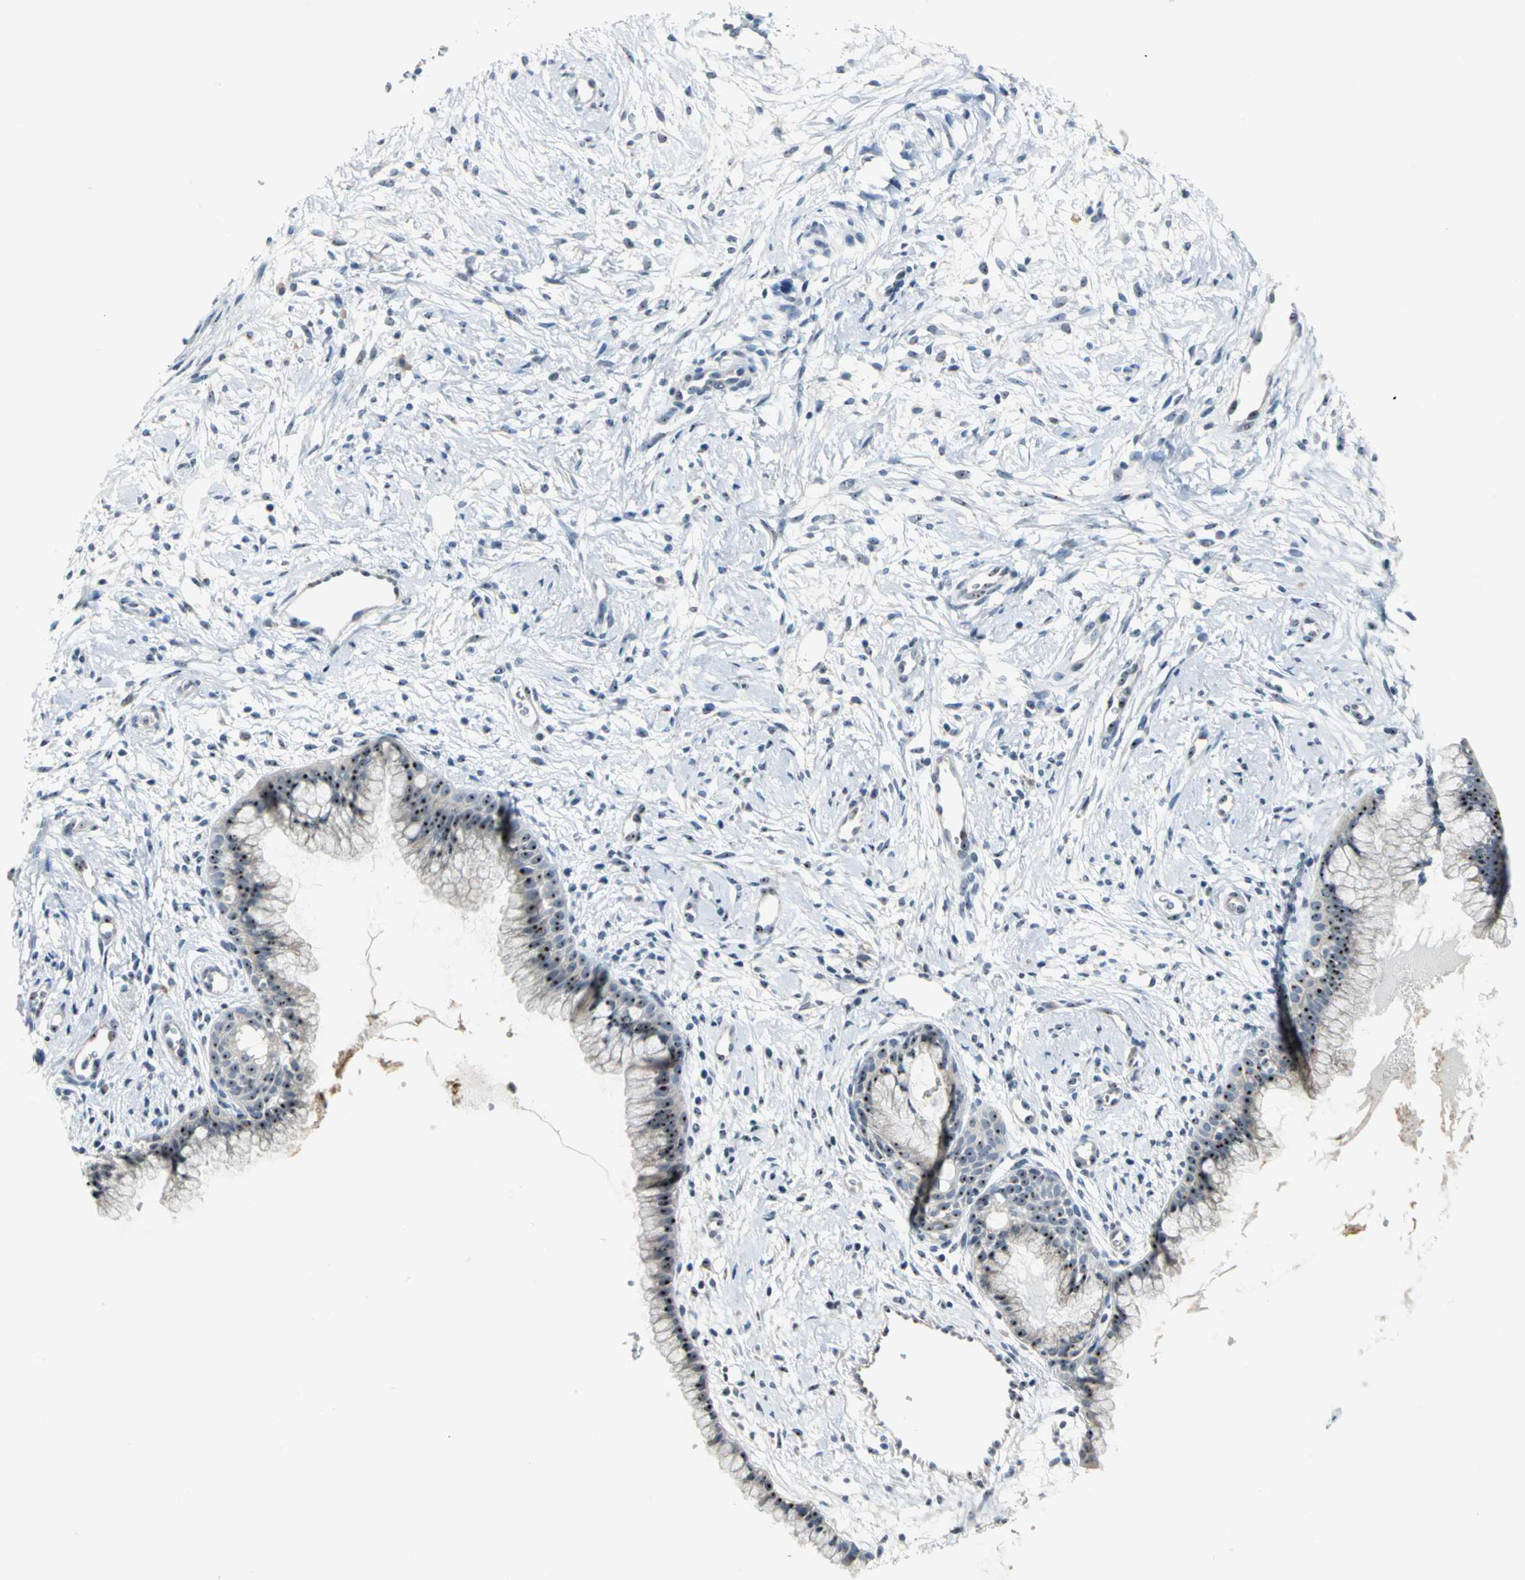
{"staining": {"intensity": "strong", "quantity": ">75%", "location": "nuclear"}, "tissue": "cervix", "cell_type": "Glandular cells", "image_type": "normal", "snomed": [{"axis": "morphology", "description": "Normal tissue, NOS"}, {"axis": "topography", "description": "Cervix"}], "caption": "Cervix stained with IHC exhibits strong nuclear expression in approximately >75% of glandular cells.", "gene": "MYBBP1A", "patient": {"sex": "female", "age": 39}}